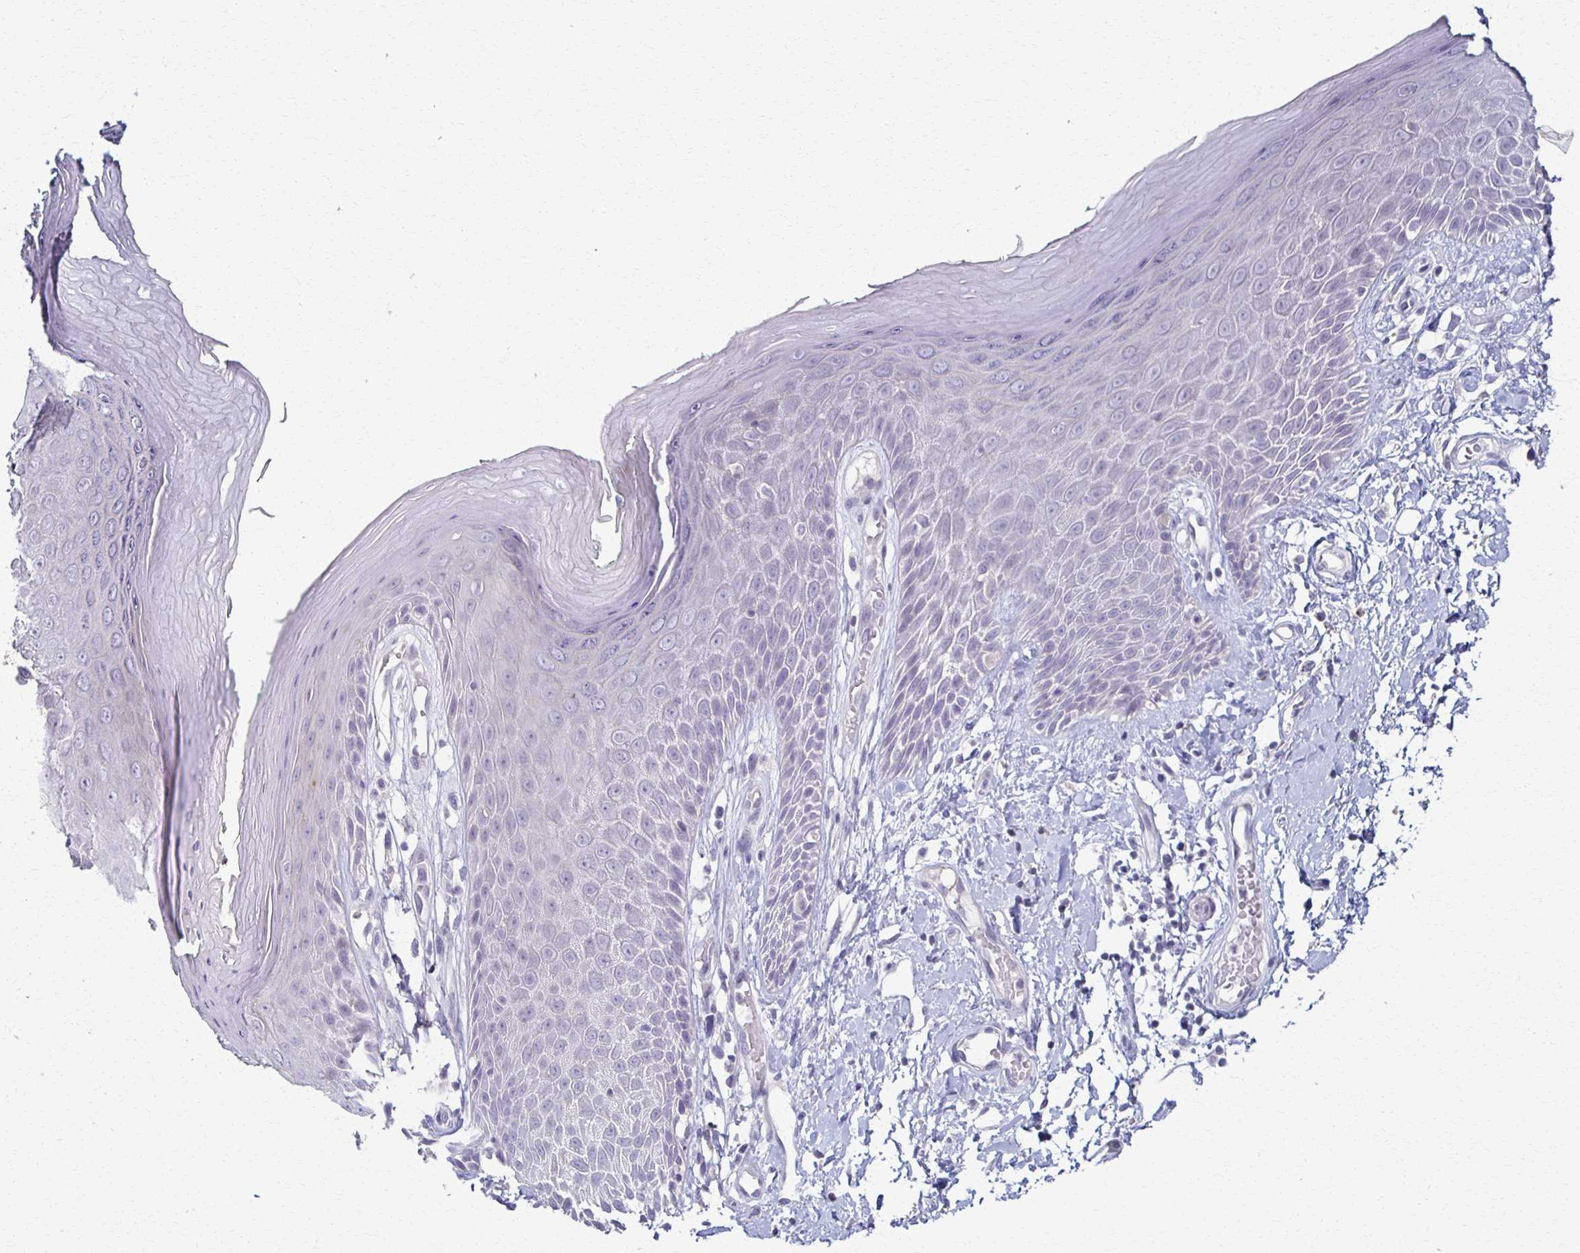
{"staining": {"intensity": "negative", "quantity": "none", "location": "none"}, "tissue": "skin", "cell_type": "Epidermal cells", "image_type": "normal", "snomed": [{"axis": "morphology", "description": "Normal tissue, NOS"}, {"axis": "topography", "description": "Anal"}, {"axis": "topography", "description": "Peripheral nerve tissue"}], "caption": "The photomicrograph demonstrates no significant expression in epidermal cells of skin. Nuclei are stained in blue.", "gene": "FOXO4", "patient": {"sex": "male", "age": 78}}